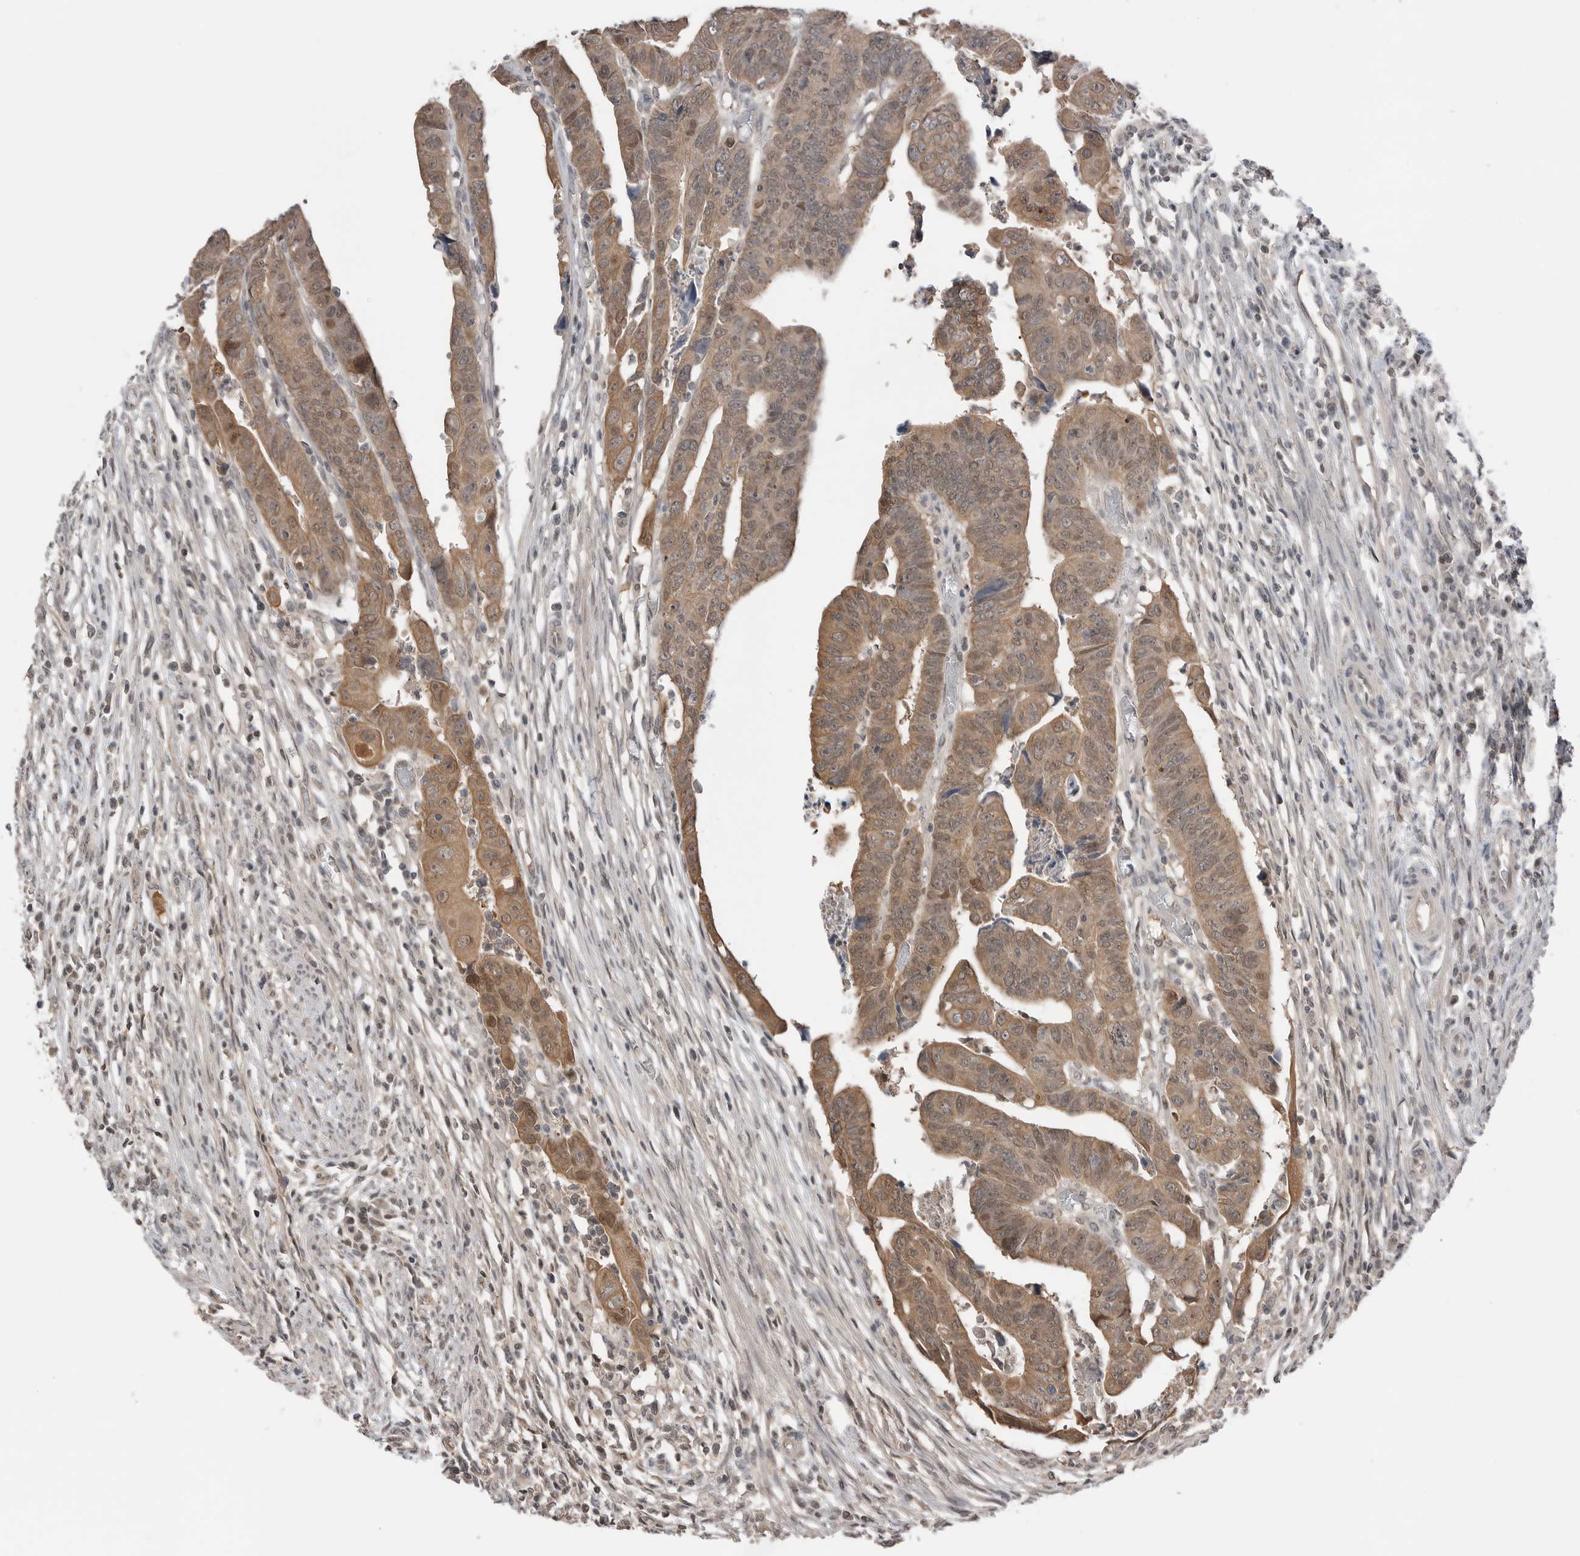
{"staining": {"intensity": "moderate", "quantity": ">75%", "location": "cytoplasmic/membranous"}, "tissue": "colorectal cancer", "cell_type": "Tumor cells", "image_type": "cancer", "snomed": [{"axis": "morphology", "description": "Adenocarcinoma, NOS"}, {"axis": "topography", "description": "Rectum"}], "caption": "Colorectal adenocarcinoma stained for a protein (brown) exhibits moderate cytoplasmic/membranous positive expression in about >75% of tumor cells.", "gene": "PEAK1", "patient": {"sex": "female", "age": 65}}